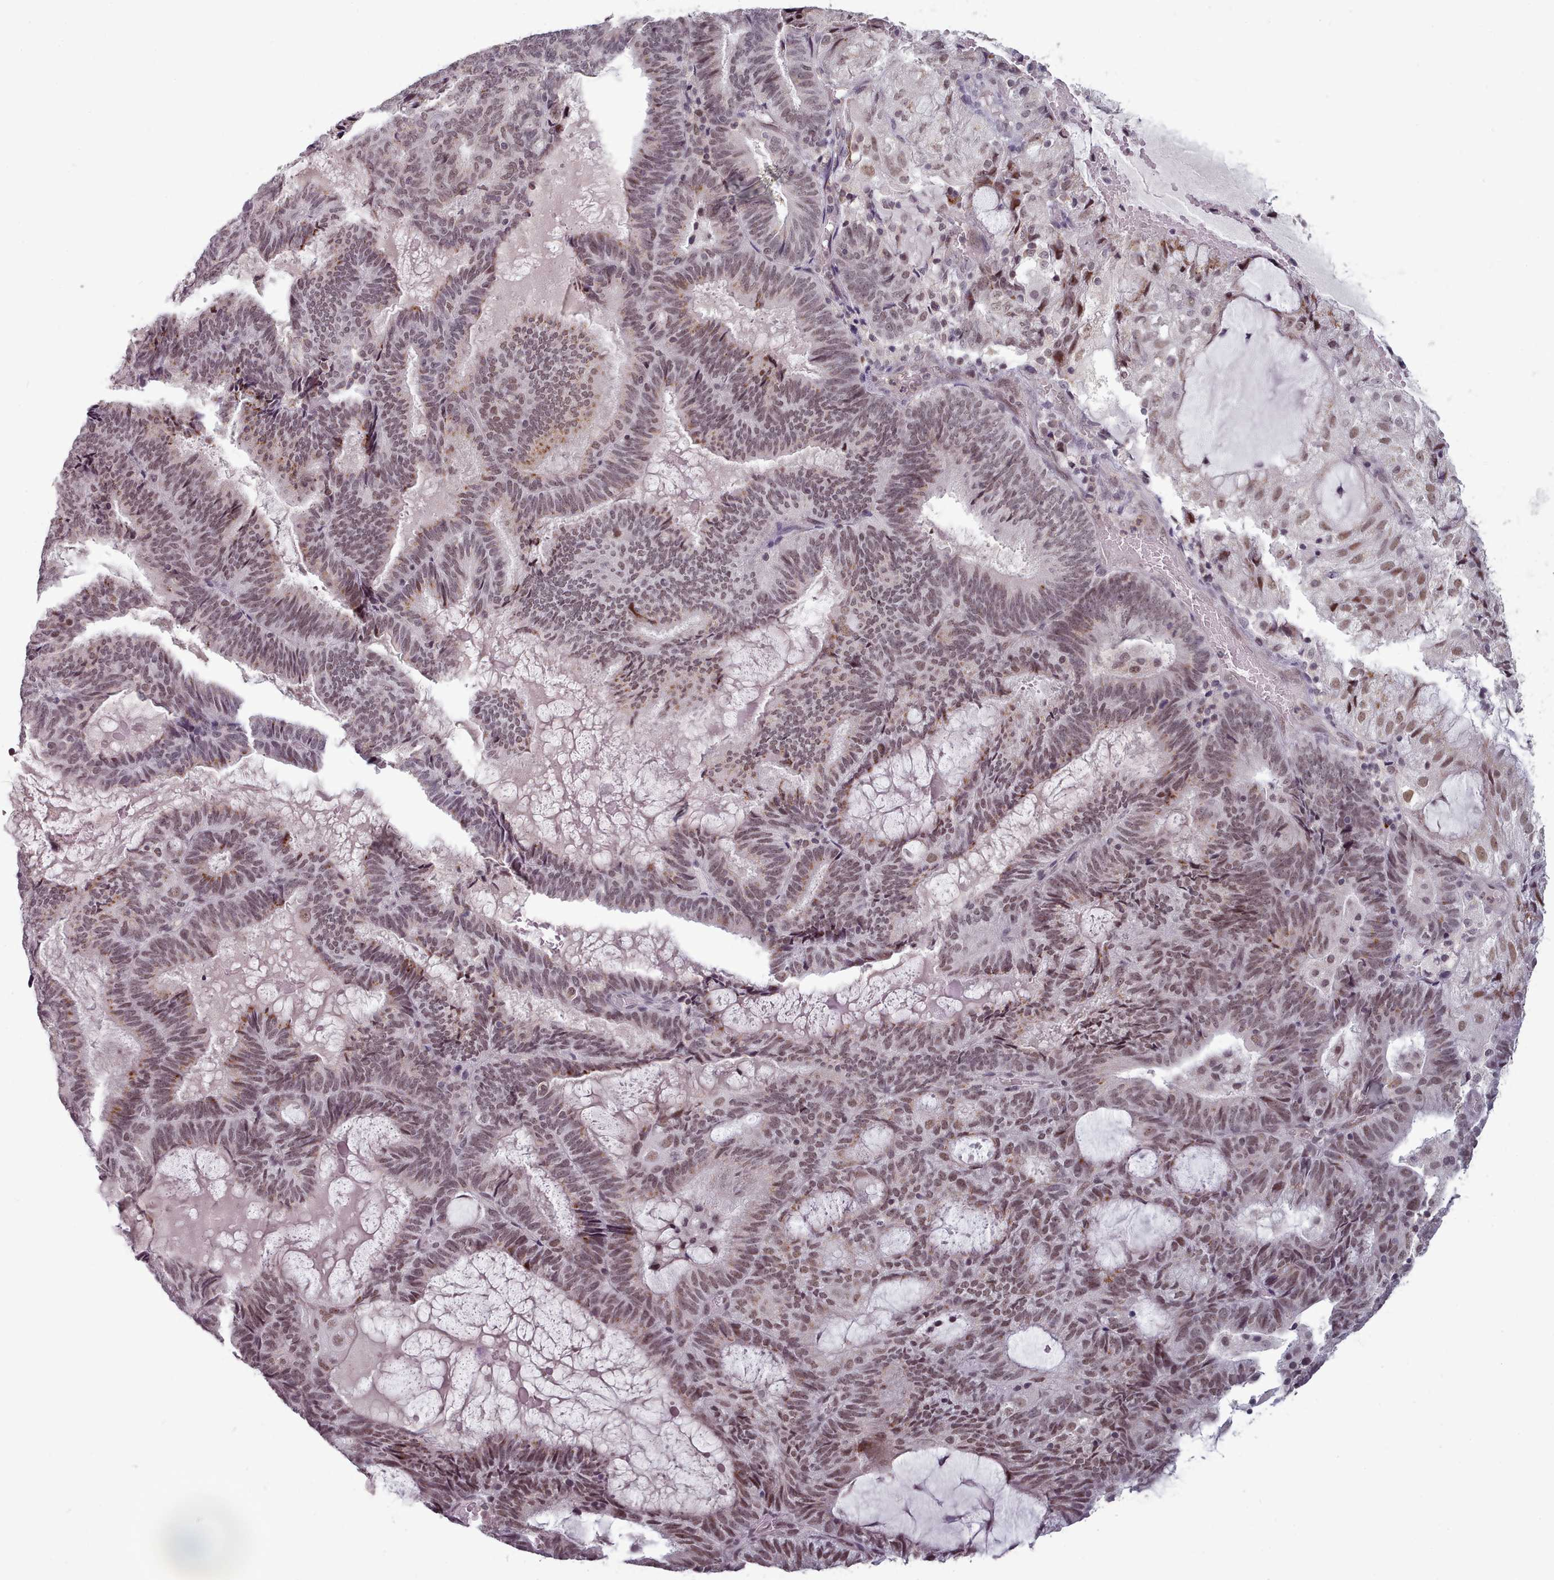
{"staining": {"intensity": "moderate", "quantity": ">75%", "location": "nuclear"}, "tissue": "endometrial cancer", "cell_type": "Tumor cells", "image_type": "cancer", "snomed": [{"axis": "morphology", "description": "Adenocarcinoma, NOS"}, {"axis": "topography", "description": "Endometrium"}], "caption": "Immunohistochemistry staining of endometrial adenocarcinoma, which reveals medium levels of moderate nuclear positivity in approximately >75% of tumor cells indicating moderate nuclear protein positivity. The staining was performed using DAB (3,3'-diaminobenzidine) (brown) for protein detection and nuclei were counterstained in hematoxylin (blue).", "gene": "SRSF9", "patient": {"sex": "female", "age": 81}}